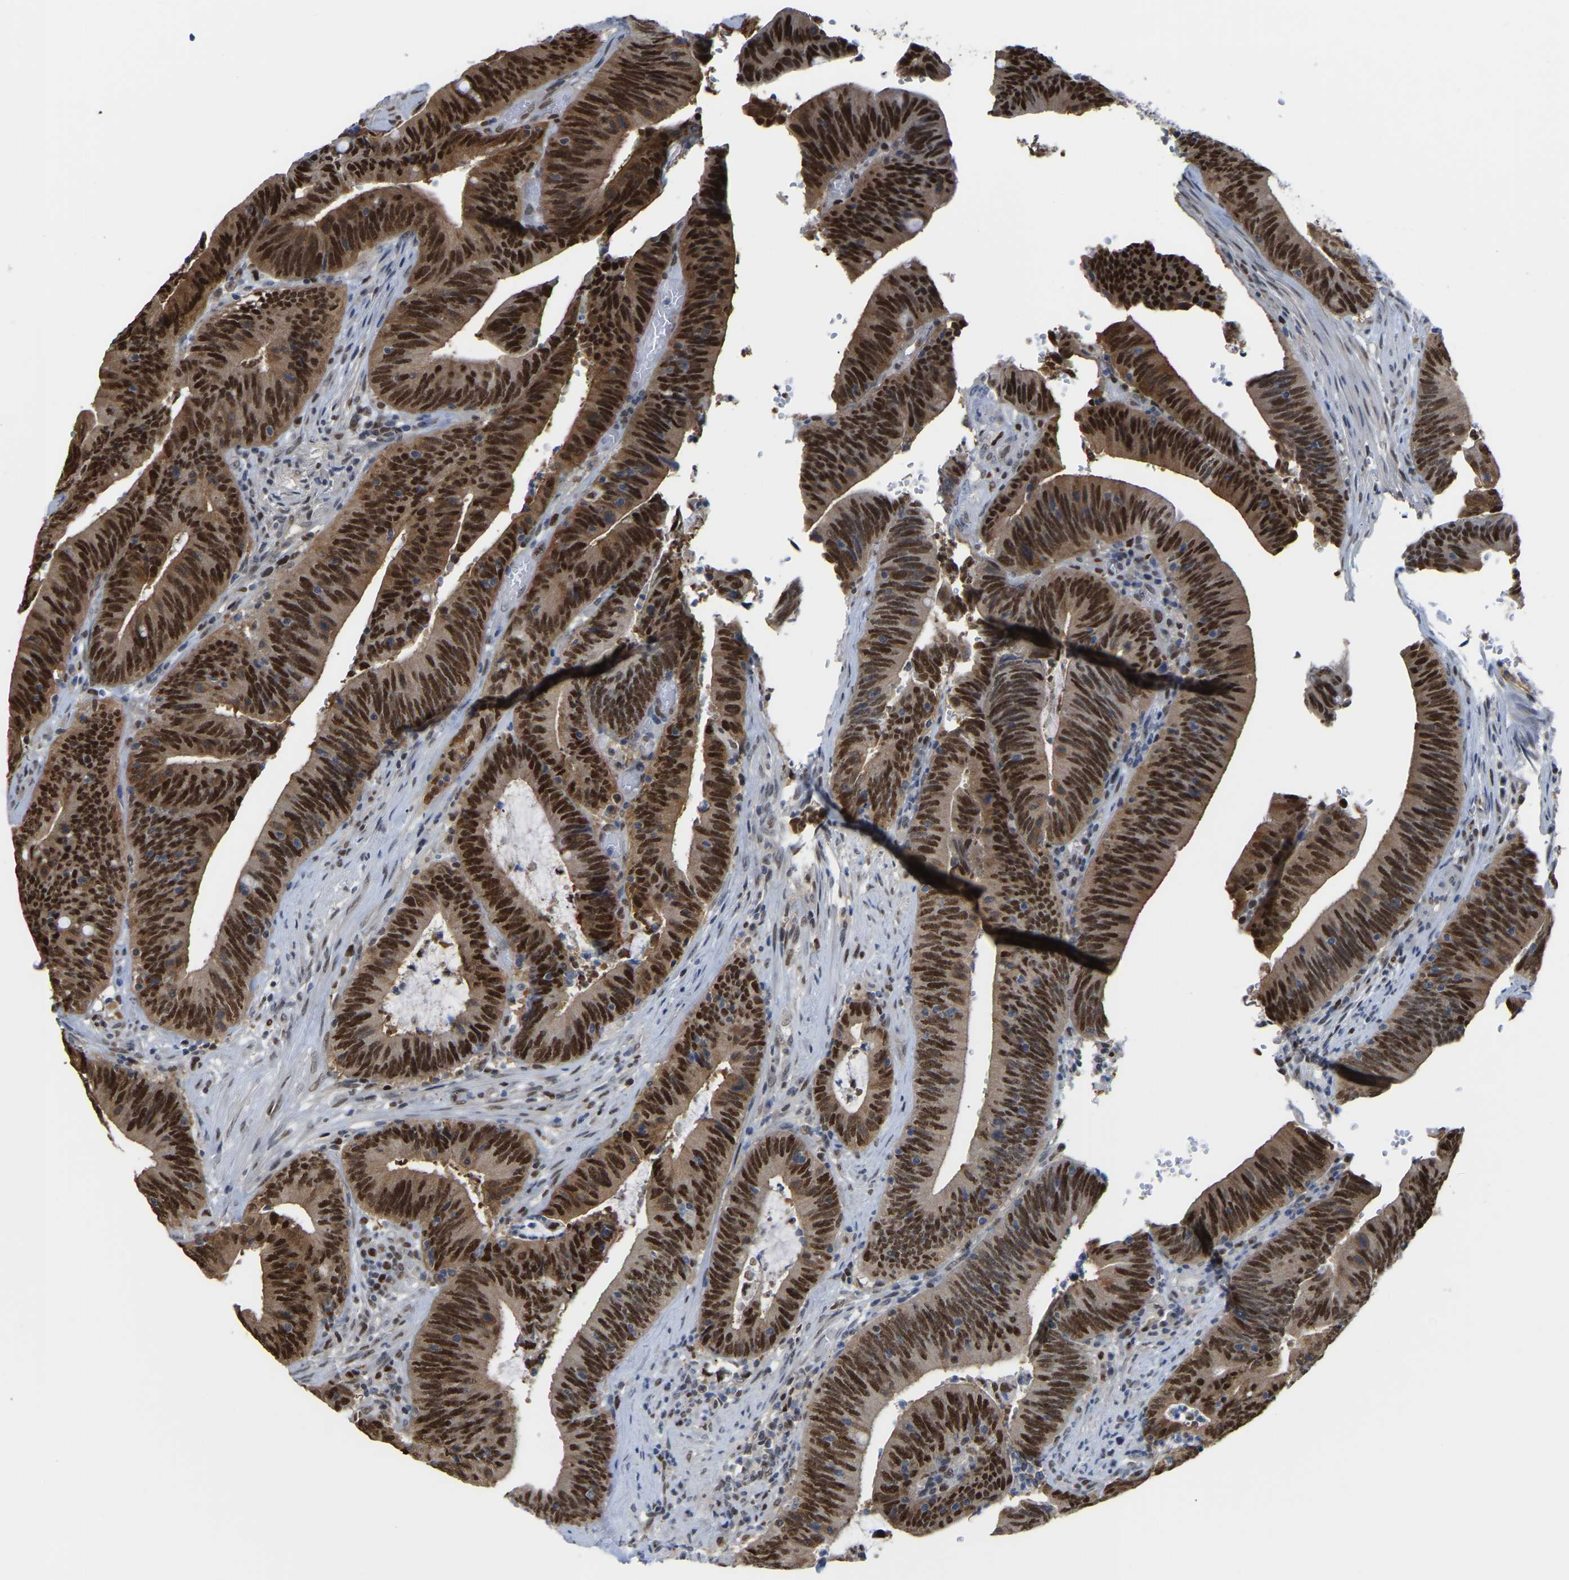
{"staining": {"intensity": "strong", "quantity": ">75%", "location": "cytoplasmic/membranous,nuclear"}, "tissue": "colorectal cancer", "cell_type": "Tumor cells", "image_type": "cancer", "snomed": [{"axis": "morphology", "description": "Normal tissue, NOS"}, {"axis": "morphology", "description": "Adenocarcinoma, NOS"}, {"axis": "topography", "description": "Rectum"}], "caption": "DAB (3,3'-diaminobenzidine) immunohistochemical staining of adenocarcinoma (colorectal) demonstrates strong cytoplasmic/membranous and nuclear protein expression in approximately >75% of tumor cells. (DAB IHC with brightfield microscopy, high magnification).", "gene": "KLRG2", "patient": {"sex": "female", "age": 66}}